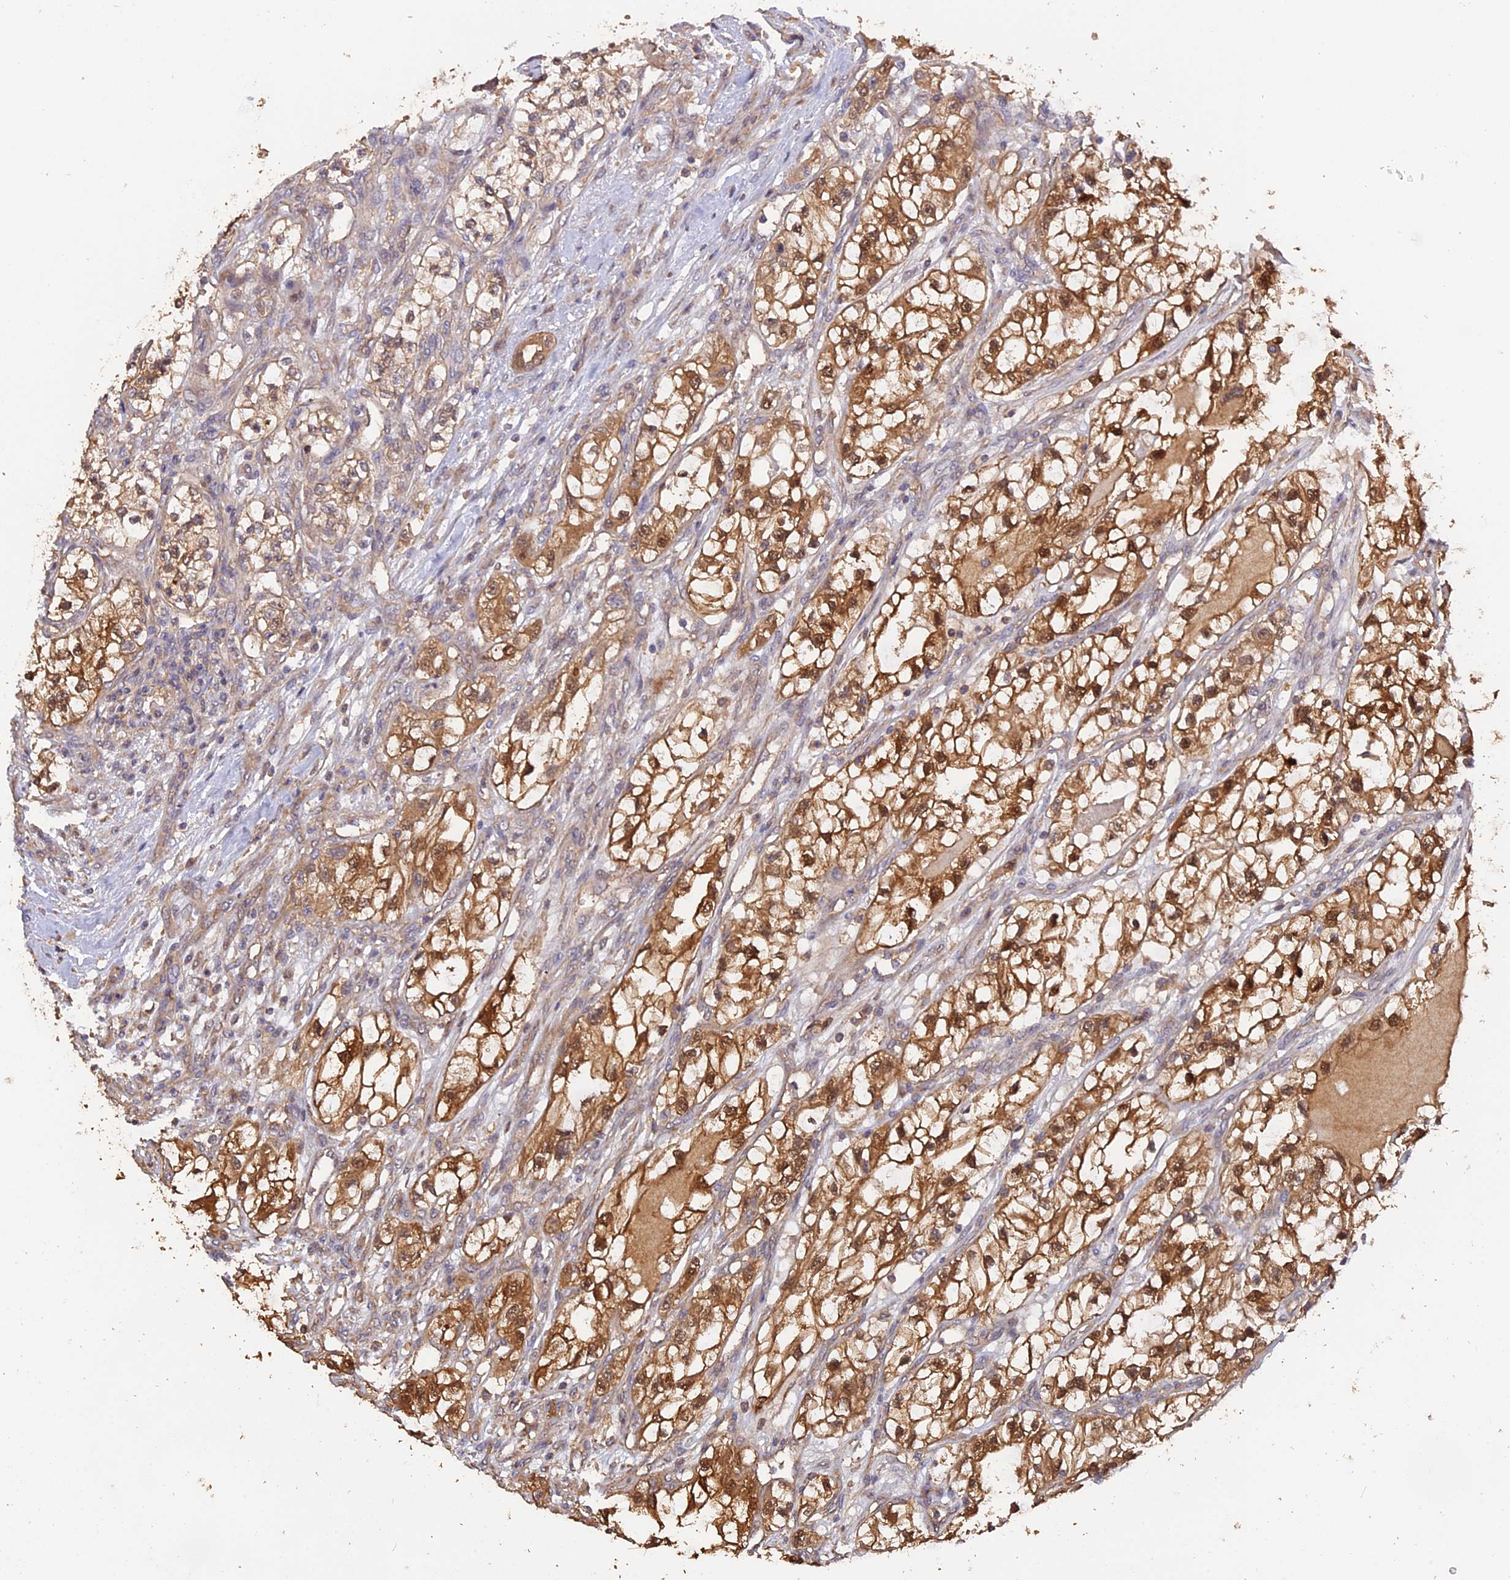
{"staining": {"intensity": "moderate", "quantity": ">75%", "location": "cytoplasmic/membranous,nuclear"}, "tissue": "renal cancer", "cell_type": "Tumor cells", "image_type": "cancer", "snomed": [{"axis": "morphology", "description": "Adenocarcinoma, NOS"}, {"axis": "topography", "description": "Kidney"}], "caption": "Immunohistochemical staining of human renal adenocarcinoma demonstrates moderate cytoplasmic/membranous and nuclear protein staining in approximately >75% of tumor cells. (Brightfield microscopy of DAB IHC at high magnification).", "gene": "RASAL1", "patient": {"sex": "female", "age": 57}}